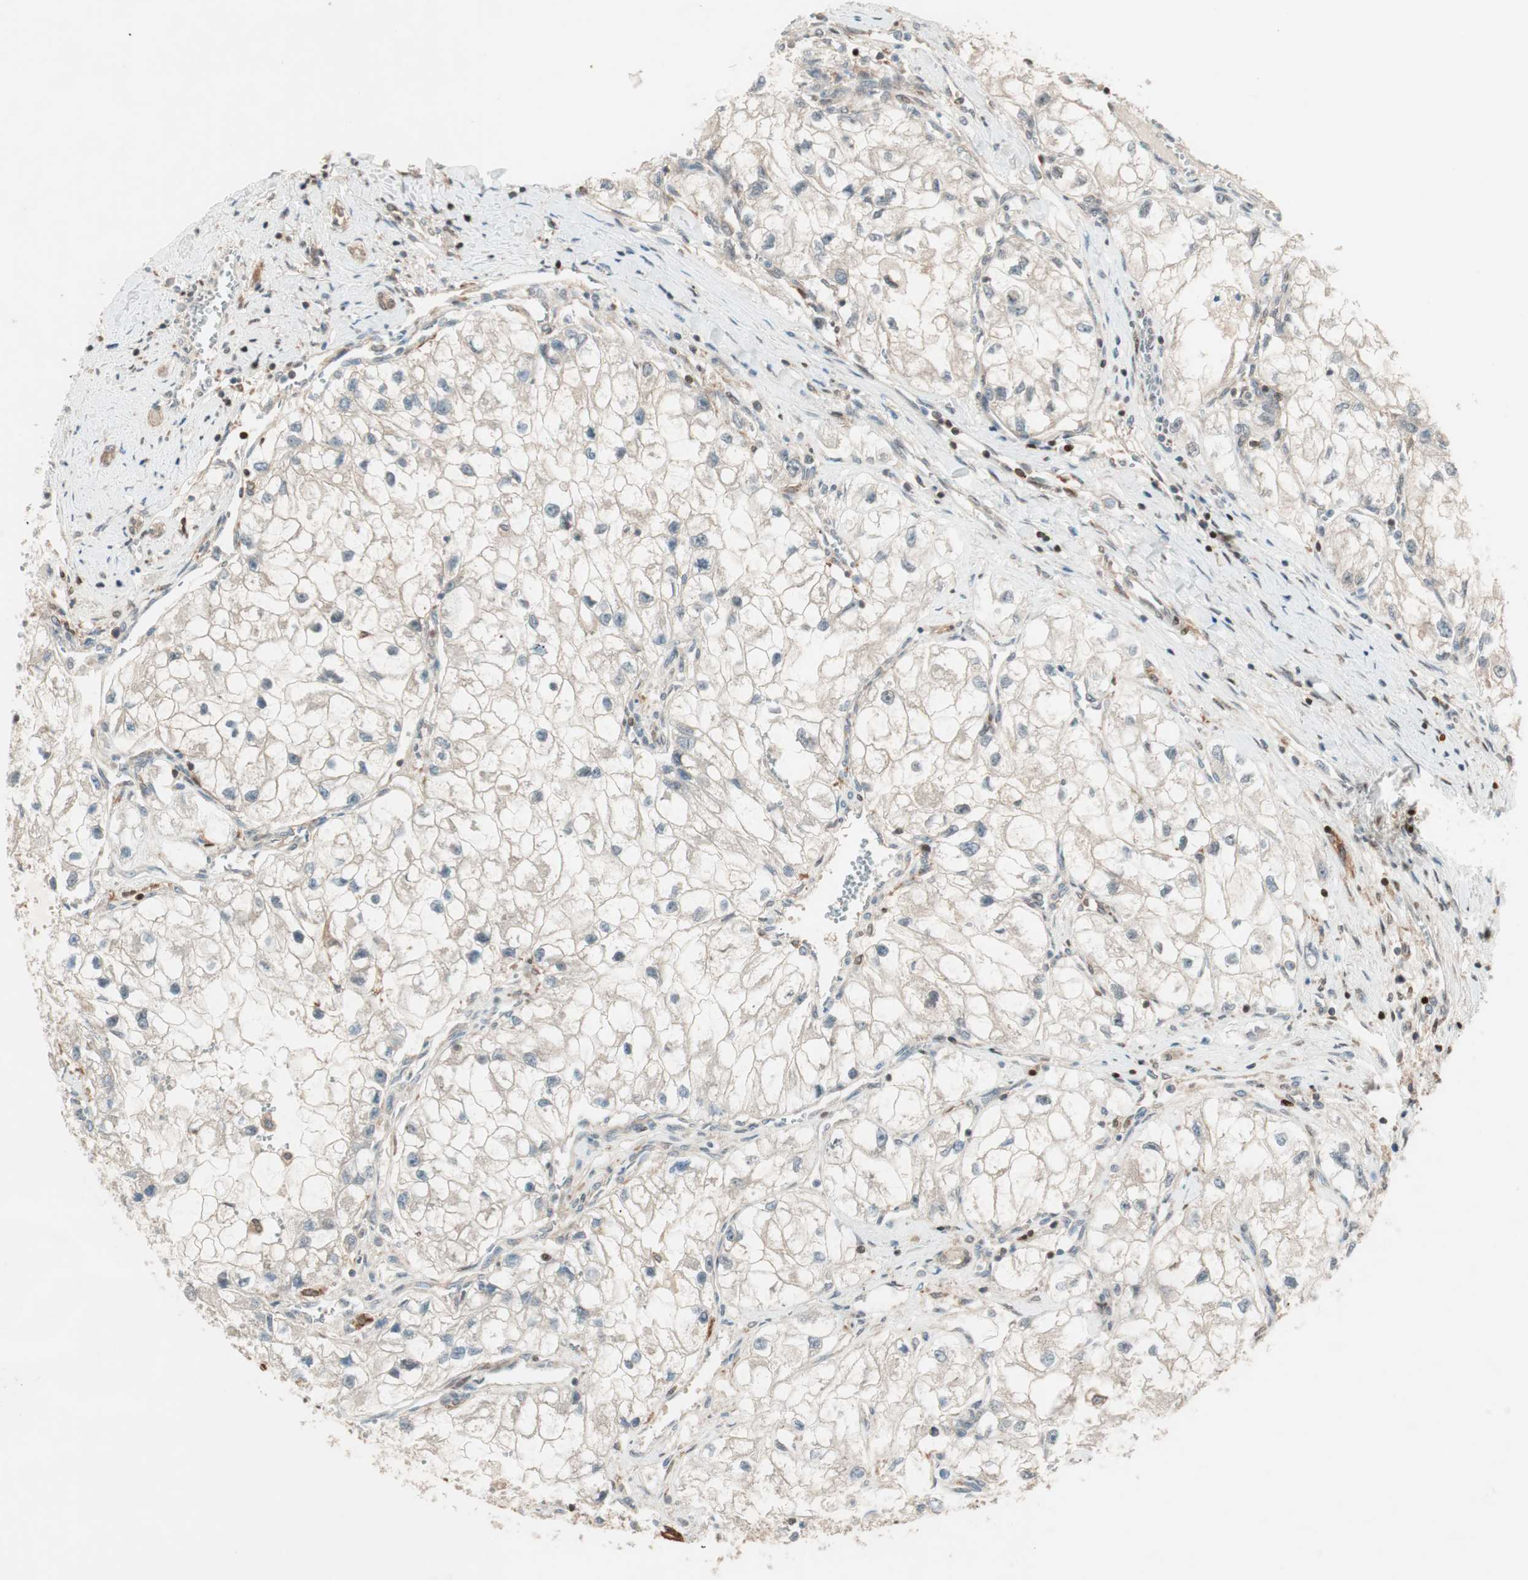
{"staining": {"intensity": "weak", "quantity": "25%-75%", "location": "cytoplasmic/membranous"}, "tissue": "renal cancer", "cell_type": "Tumor cells", "image_type": "cancer", "snomed": [{"axis": "morphology", "description": "Adenocarcinoma, NOS"}, {"axis": "topography", "description": "Kidney"}], "caption": "A high-resolution micrograph shows immunohistochemistry staining of renal cancer, which demonstrates weak cytoplasmic/membranous positivity in approximately 25%-75% of tumor cells. The protein is shown in brown color, while the nuclei are stained blue.", "gene": "BIN1", "patient": {"sex": "female", "age": 70}}